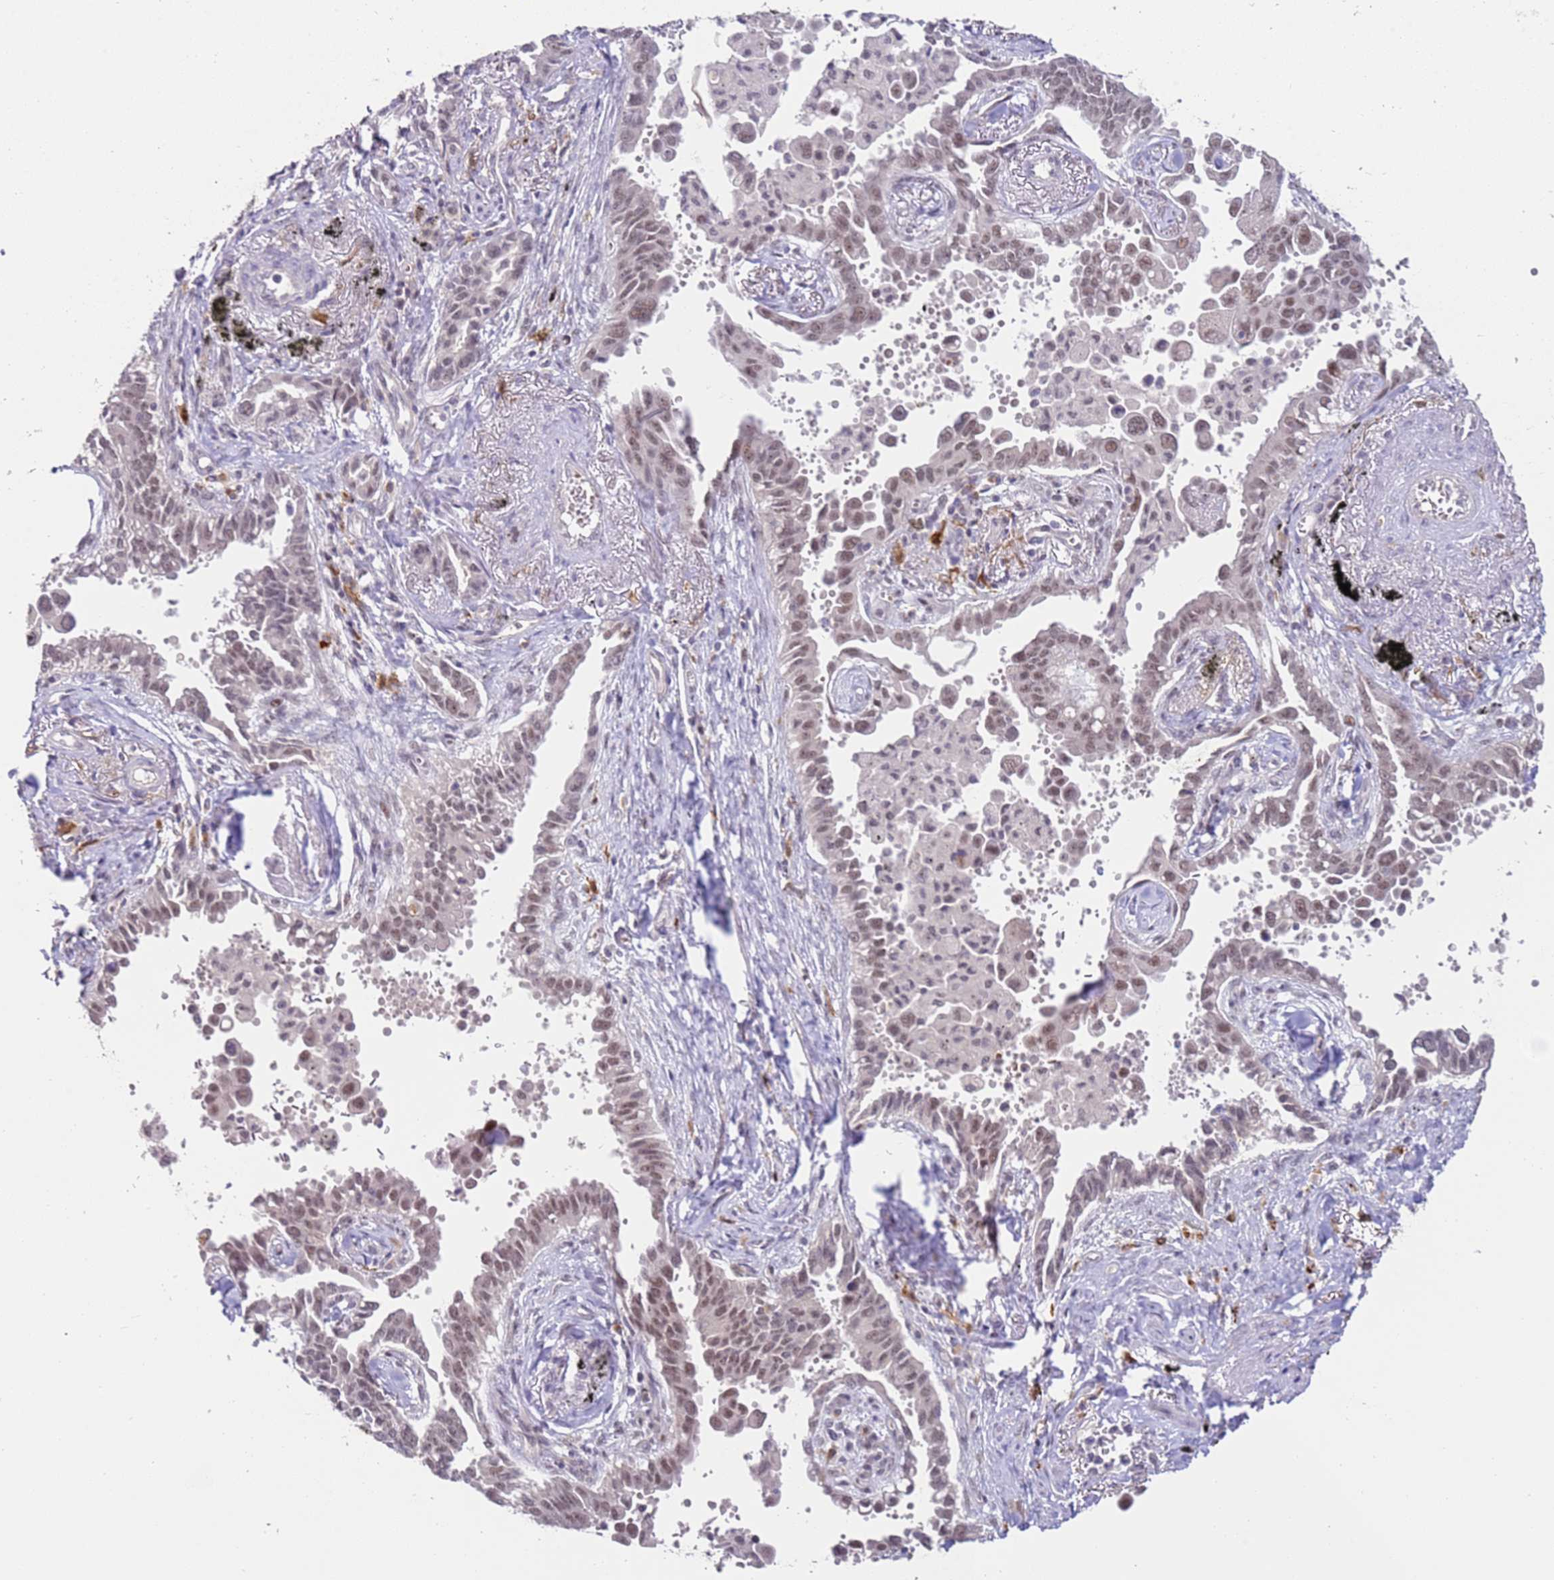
{"staining": {"intensity": "weak", "quantity": ">75%", "location": "nuclear"}, "tissue": "lung cancer", "cell_type": "Tumor cells", "image_type": "cancer", "snomed": [{"axis": "morphology", "description": "Adenocarcinoma, NOS"}, {"axis": "topography", "description": "Lung"}], "caption": "DAB immunohistochemical staining of human adenocarcinoma (lung) shows weak nuclear protein expression in approximately >75% of tumor cells. The staining is performed using DAB (3,3'-diaminobenzidine) brown chromogen to label protein expression. The nuclei are counter-stained blue using hematoxylin.", "gene": "LGALSL", "patient": {"sex": "male", "age": 67}}